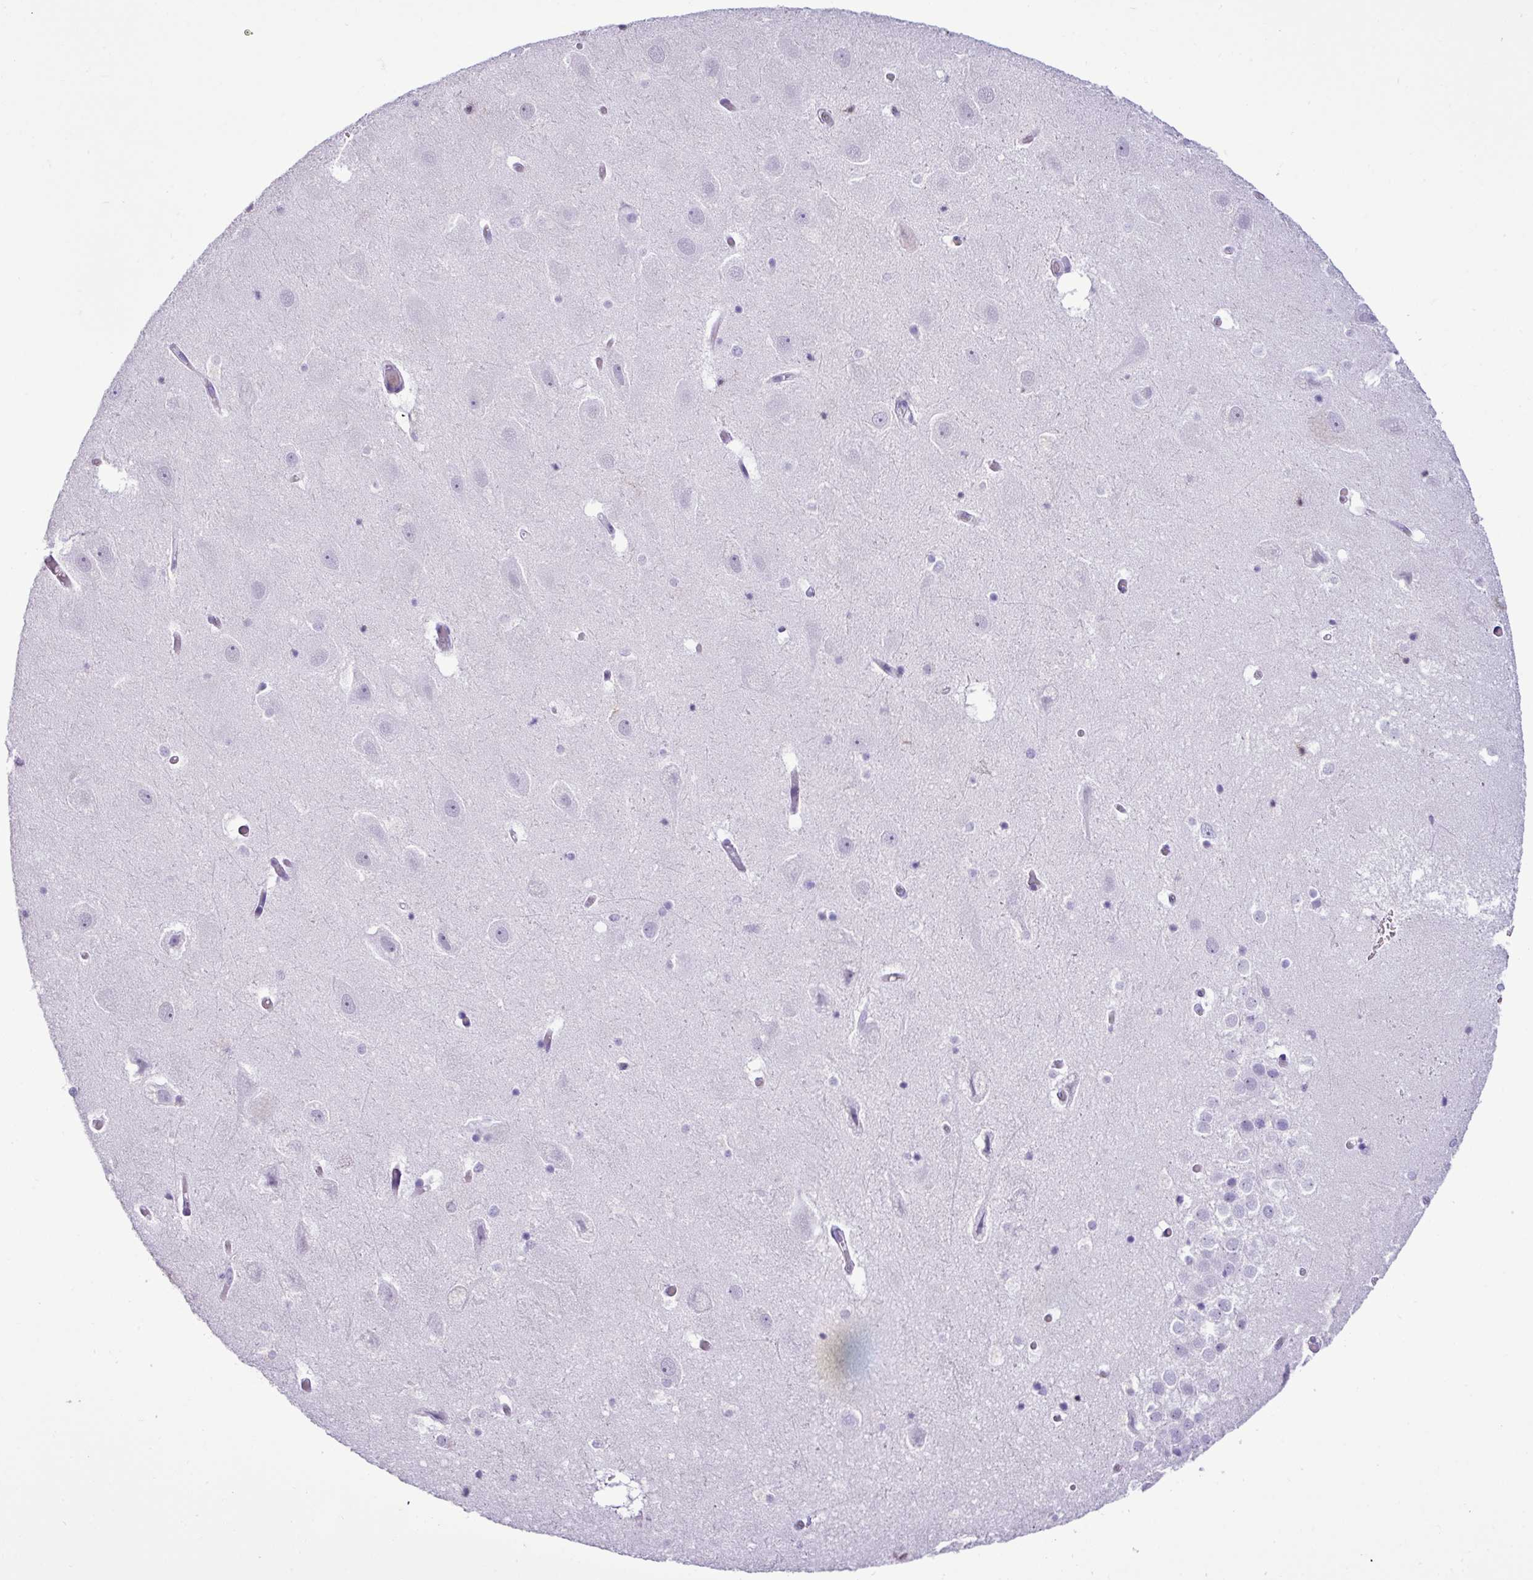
{"staining": {"intensity": "negative", "quantity": "none", "location": "none"}, "tissue": "hippocampus", "cell_type": "Glial cells", "image_type": "normal", "snomed": [{"axis": "morphology", "description": "Normal tissue, NOS"}, {"axis": "topography", "description": "Hippocampus"}], "caption": "Human hippocampus stained for a protein using immunohistochemistry (IHC) reveals no expression in glial cells.", "gene": "ZSCAN5A", "patient": {"sex": "female", "age": 52}}